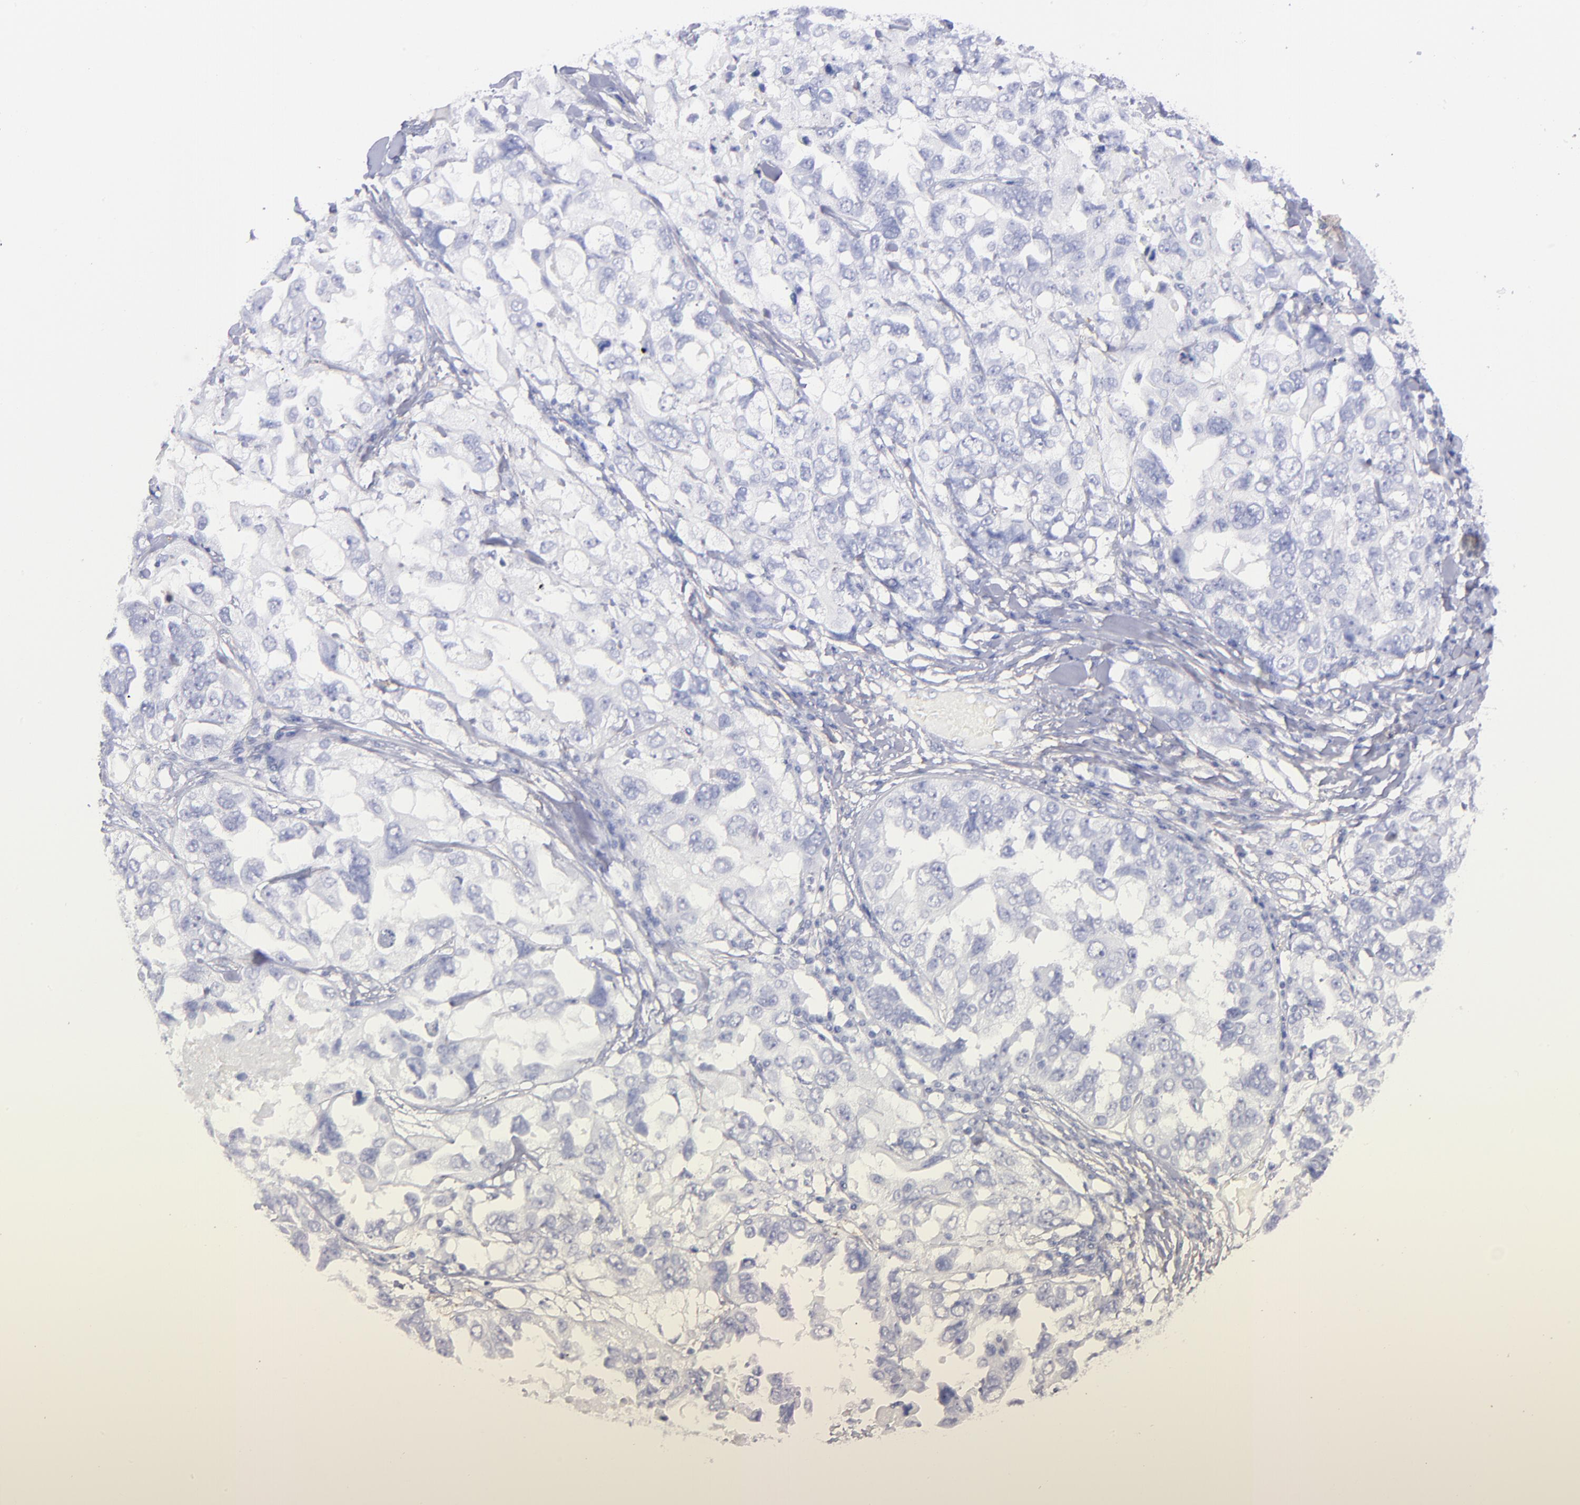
{"staining": {"intensity": "negative", "quantity": "none", "location": "none"}, "tissue": "ovarian cancer", "cell_type": "Tumor cells", "image_type": "cancer", "snomed": [{"axis": "morphology", "description": "Cystadenocarcinoma, serous, NOS"}, {"axis": "topography", "description": "Ovary"}], "caption": "Serous cystadenocarcinoma (ovarian) stained for a protein using immunohistochemistry reveals no staining tumor cells.", "gene": "PRKCA", "patient": {"sex": "female", "age": 82}}